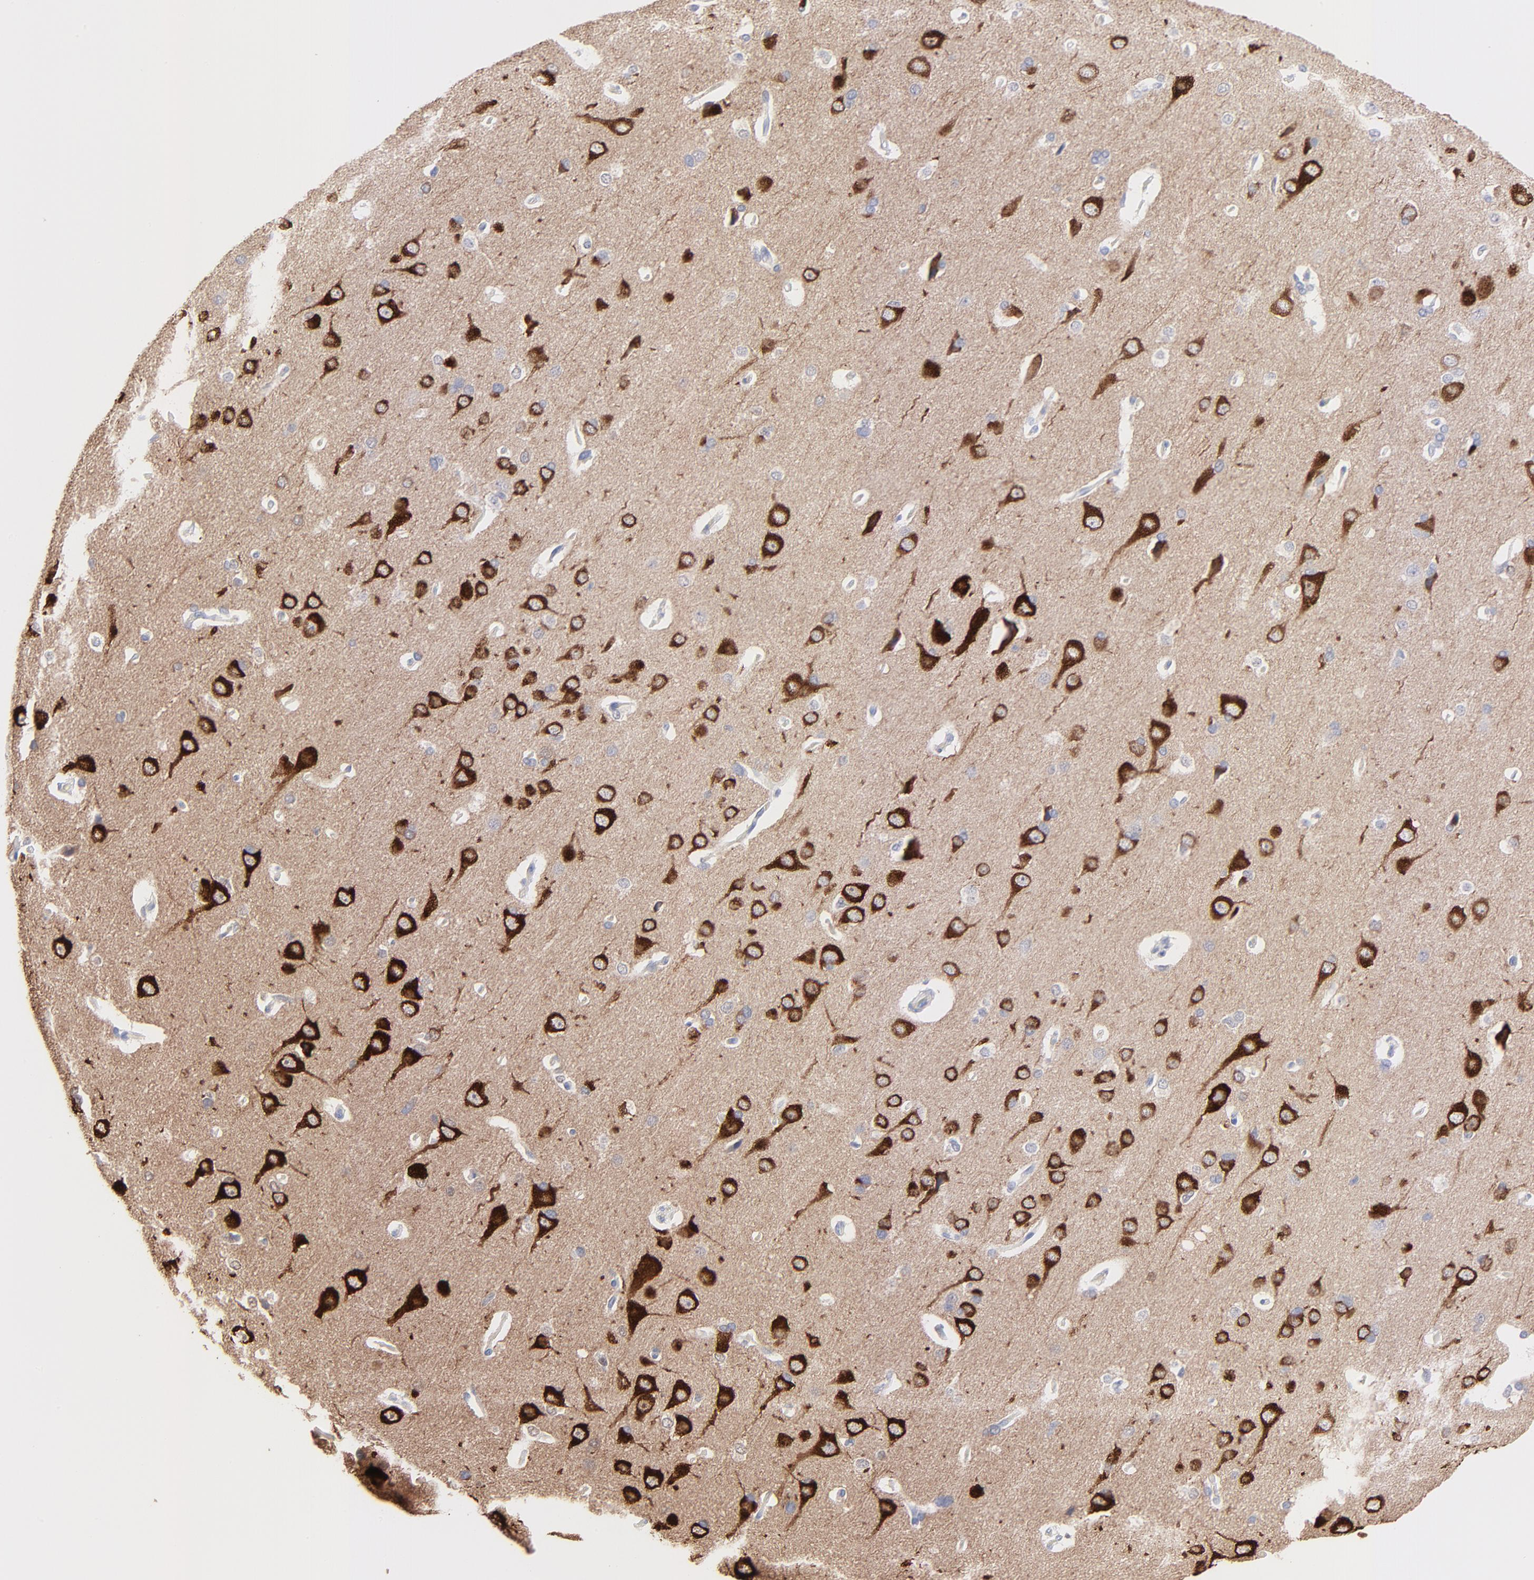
{"staining": {"intensity": "negative", "quantity": "none", "location": "none"}, "tissue": "cerebral cortex", "cell_type": "Endothelial cells", "image_type": "normal", "snomed": [{"axis": "morphology", "description": "Normal tissue, NOS"}, {"axis": "topography", "description": "Cerebral cortex"}], "caption": "This is an immunohistochemistry (IHC) micrograph of unremarkable cerebral cortex. There is no staining in endothelial cells.", "gene": "PSD3", "patient": {"sex": "male", "age": 62}}